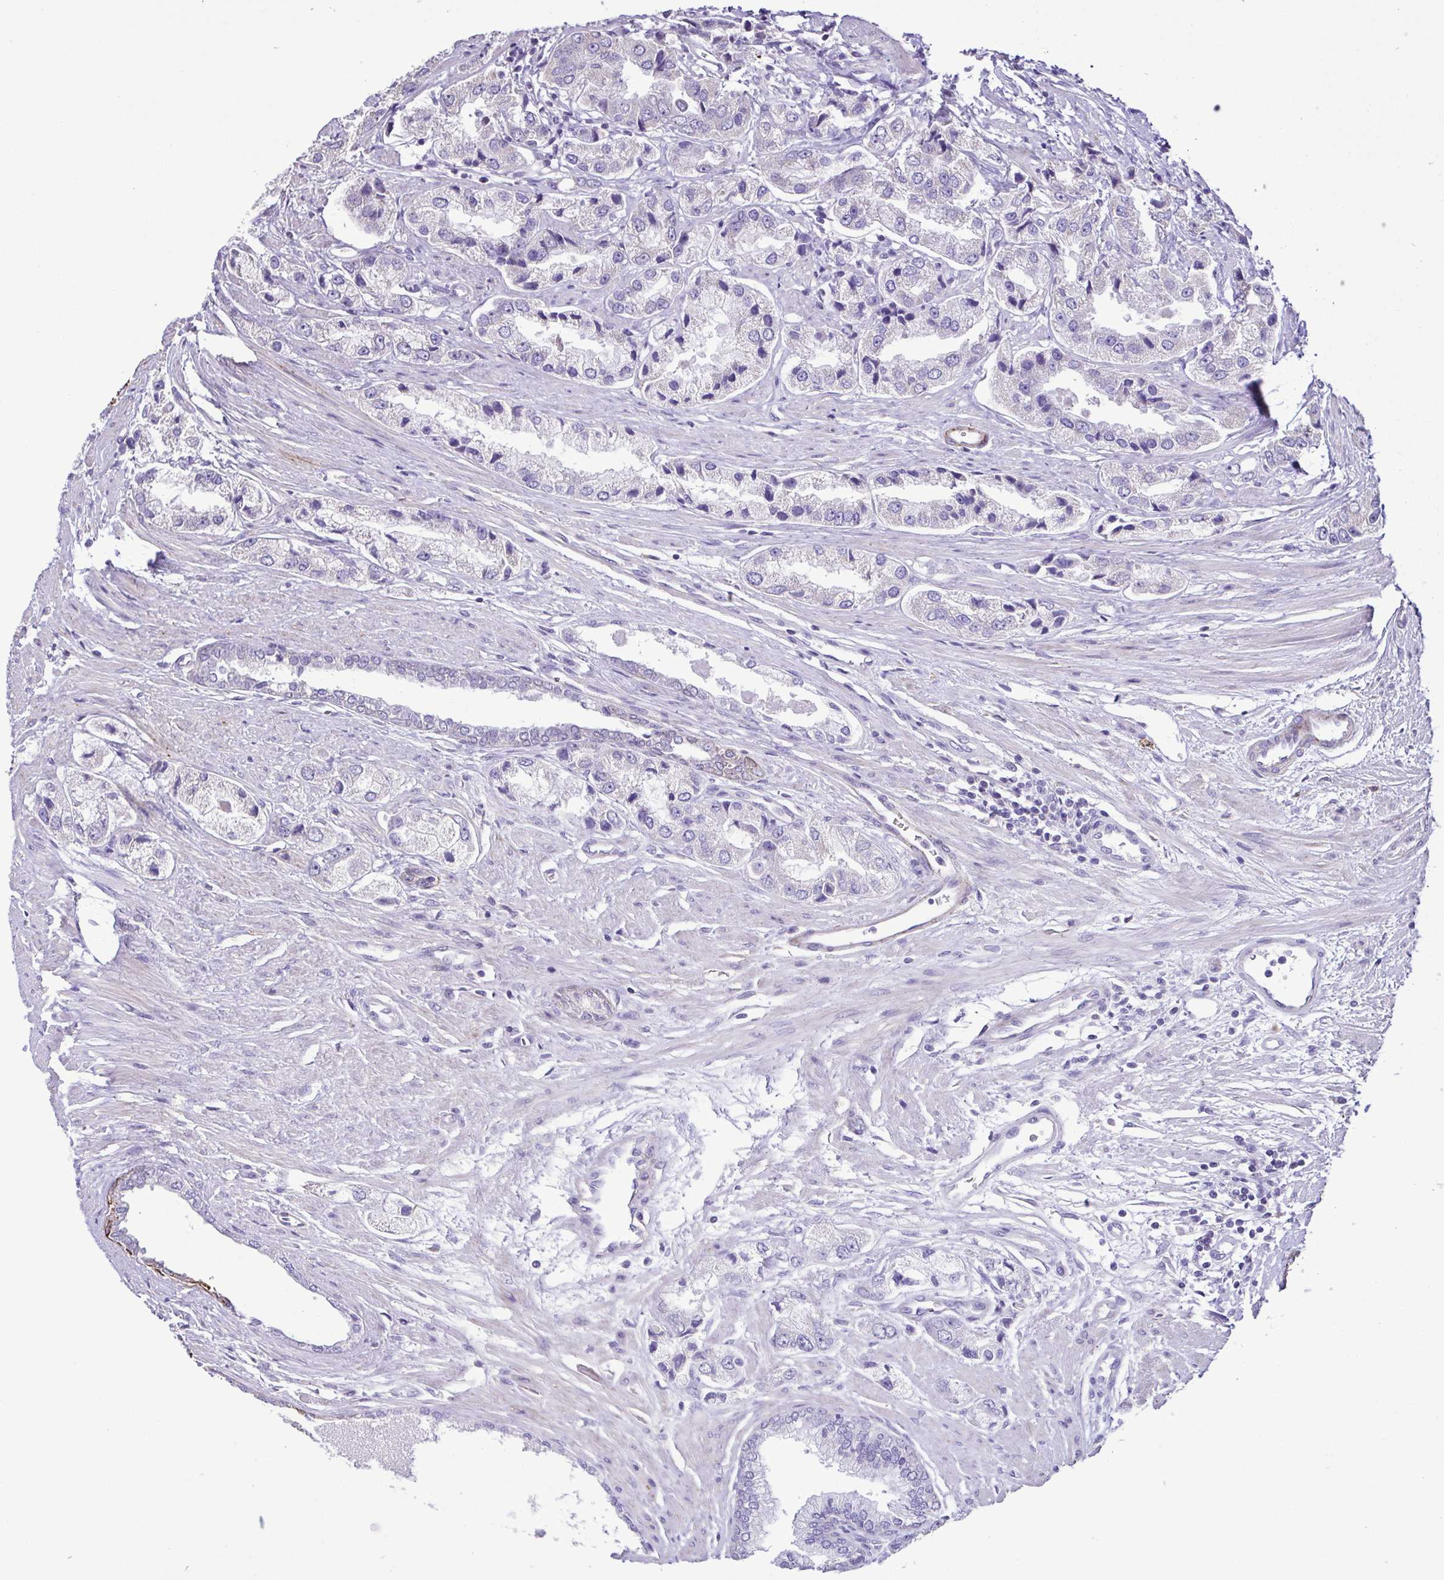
{"staining": {"intensity": "negative", "quantity": "none", "location": "none"}, "tissue": "prostate cancer", "cell_type": "Tumor cells", "image_type": "cancer", "snomed": [{"axis": "morphology", "description": "Adenocarcinoma, Low grade"}, {"axis": "topography", "description": "Prostate"}], "caption": "Immunohistochemistry (IHC) photomicrograph of neoplastic tissue: human prostate cancer stained with DAB exhibits no significant protein staining in tumor cells.", "gene": "PLA2G4E", "patient": {"sex": "male", "age": 69}}